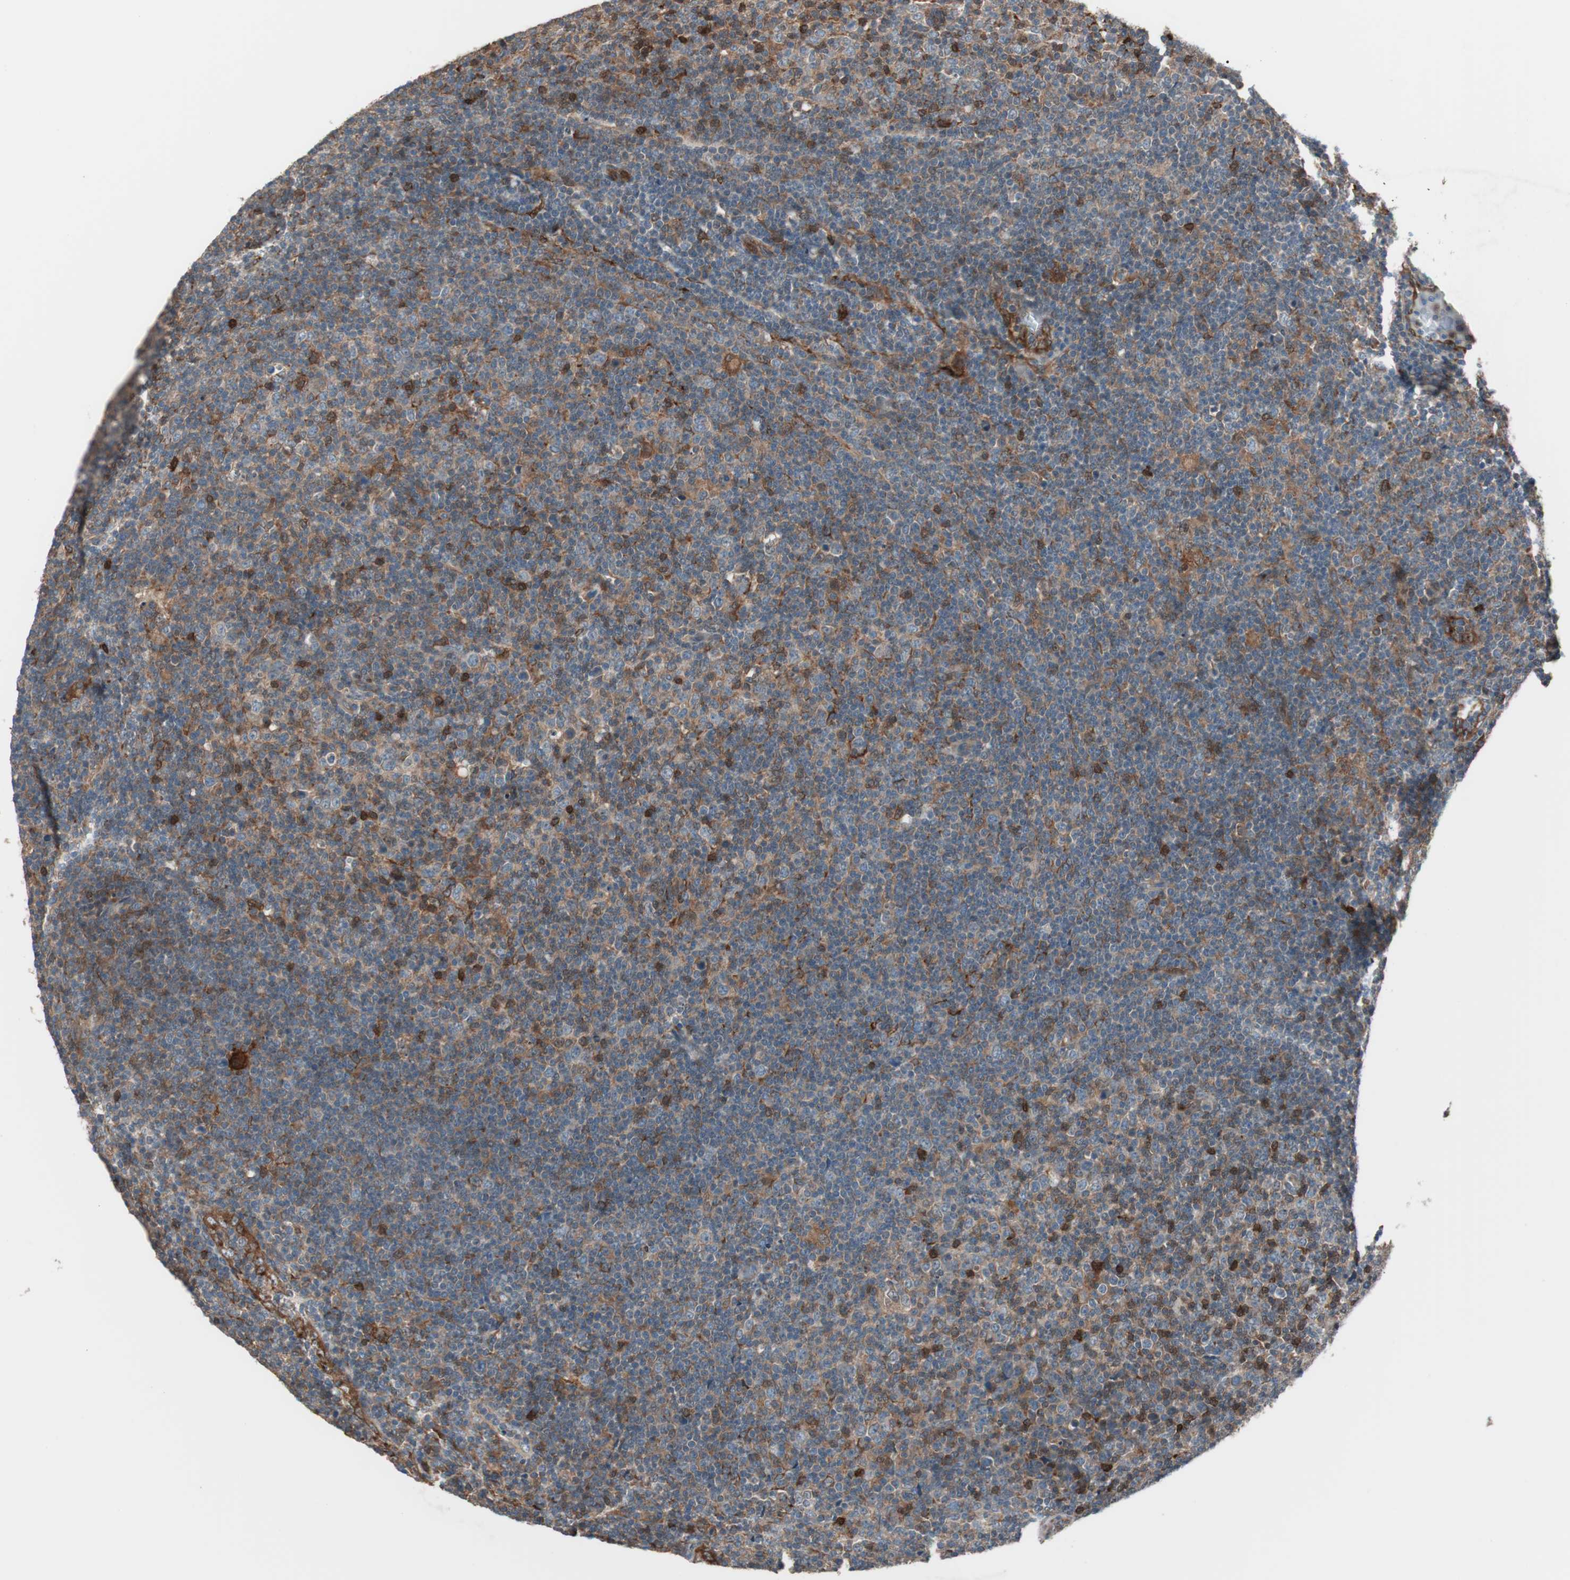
{"staining": {"intensity": "moderate", "quantity": ">75%", "location": "cytoplasmic/membranous"}, "tissue": "lymphoma", "cell_type": "Tumor cells", "image_type": "cancer", "snomed": [{"axis": "morphology", "description": "Malignant lymphoma, non-Hodgkin's type, Low grade"}, {"axis": "topography", "description": "Lymph node"}], "caption": "Lymphoma was stained to show a protein in brown. There is medium levels of moderate cytoplasmic/membranous expression in about >75% of tumor cells.", "gene": "STAB1", "patient": {"sex": "male", "age": 70}}